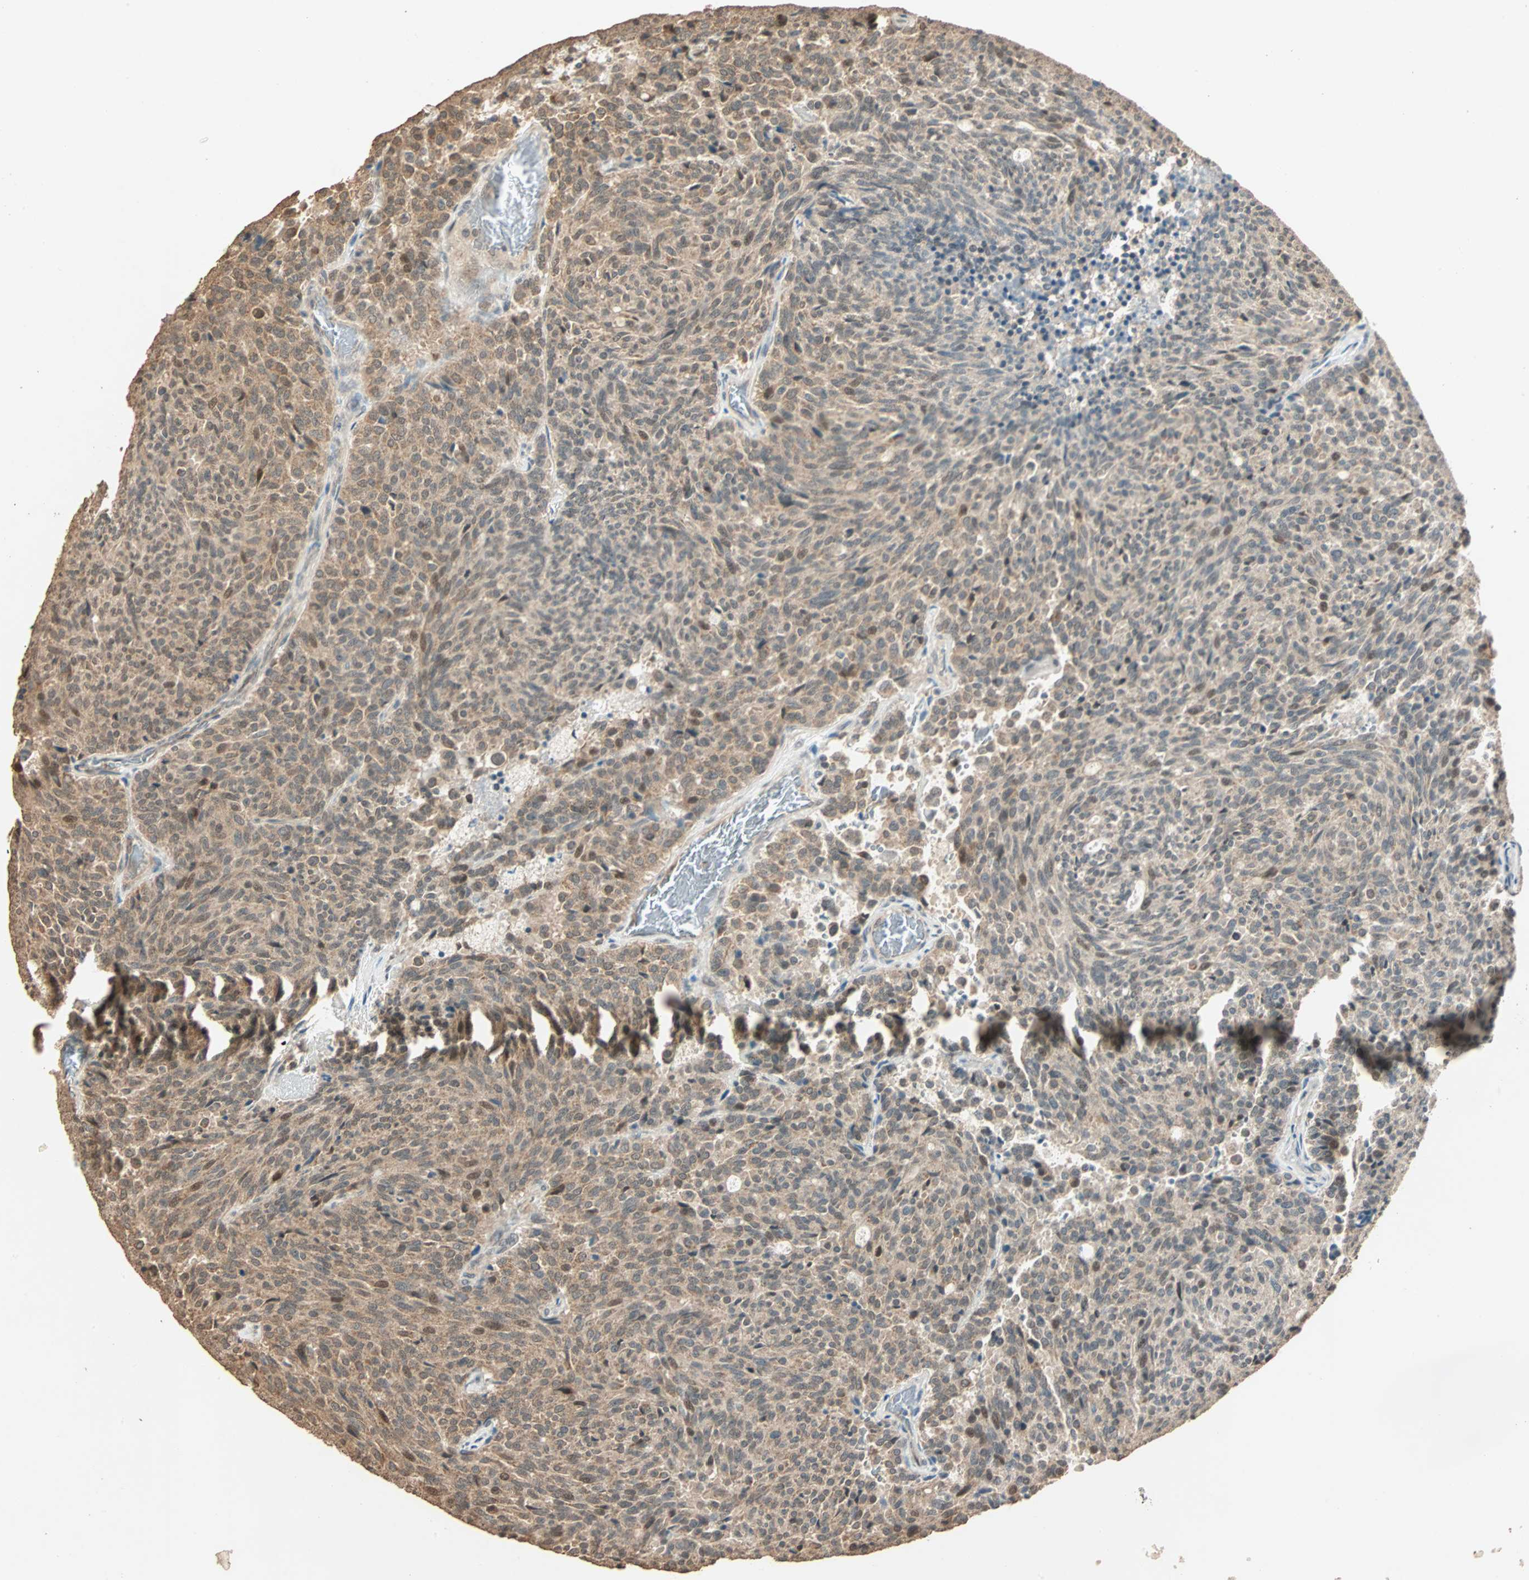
{"staining": {"intensity": "moderate", "quantity": ">75%", "location": "cytoplasmic/membranous,nuclear"}, "tissue": "carcinoid", "cell_type": "Tumor cells", "image_type": "cancer", "snomed": [{"axis": "morphology", "description": "Carcinoid, malignant, NOS"}, {"axis": "topography", "description": "Pancreas"}], "caption": "Protein staining displays moderate cytoplasmic/membranous and nuclear expression in about >75% of tumor cells in carcinoid. Immunohistochemistry stains the protein of interest in brown and the nuclei are stained blue.", "gene": "ZBTB33", "patient": {"sex": "female", "age": 54}}